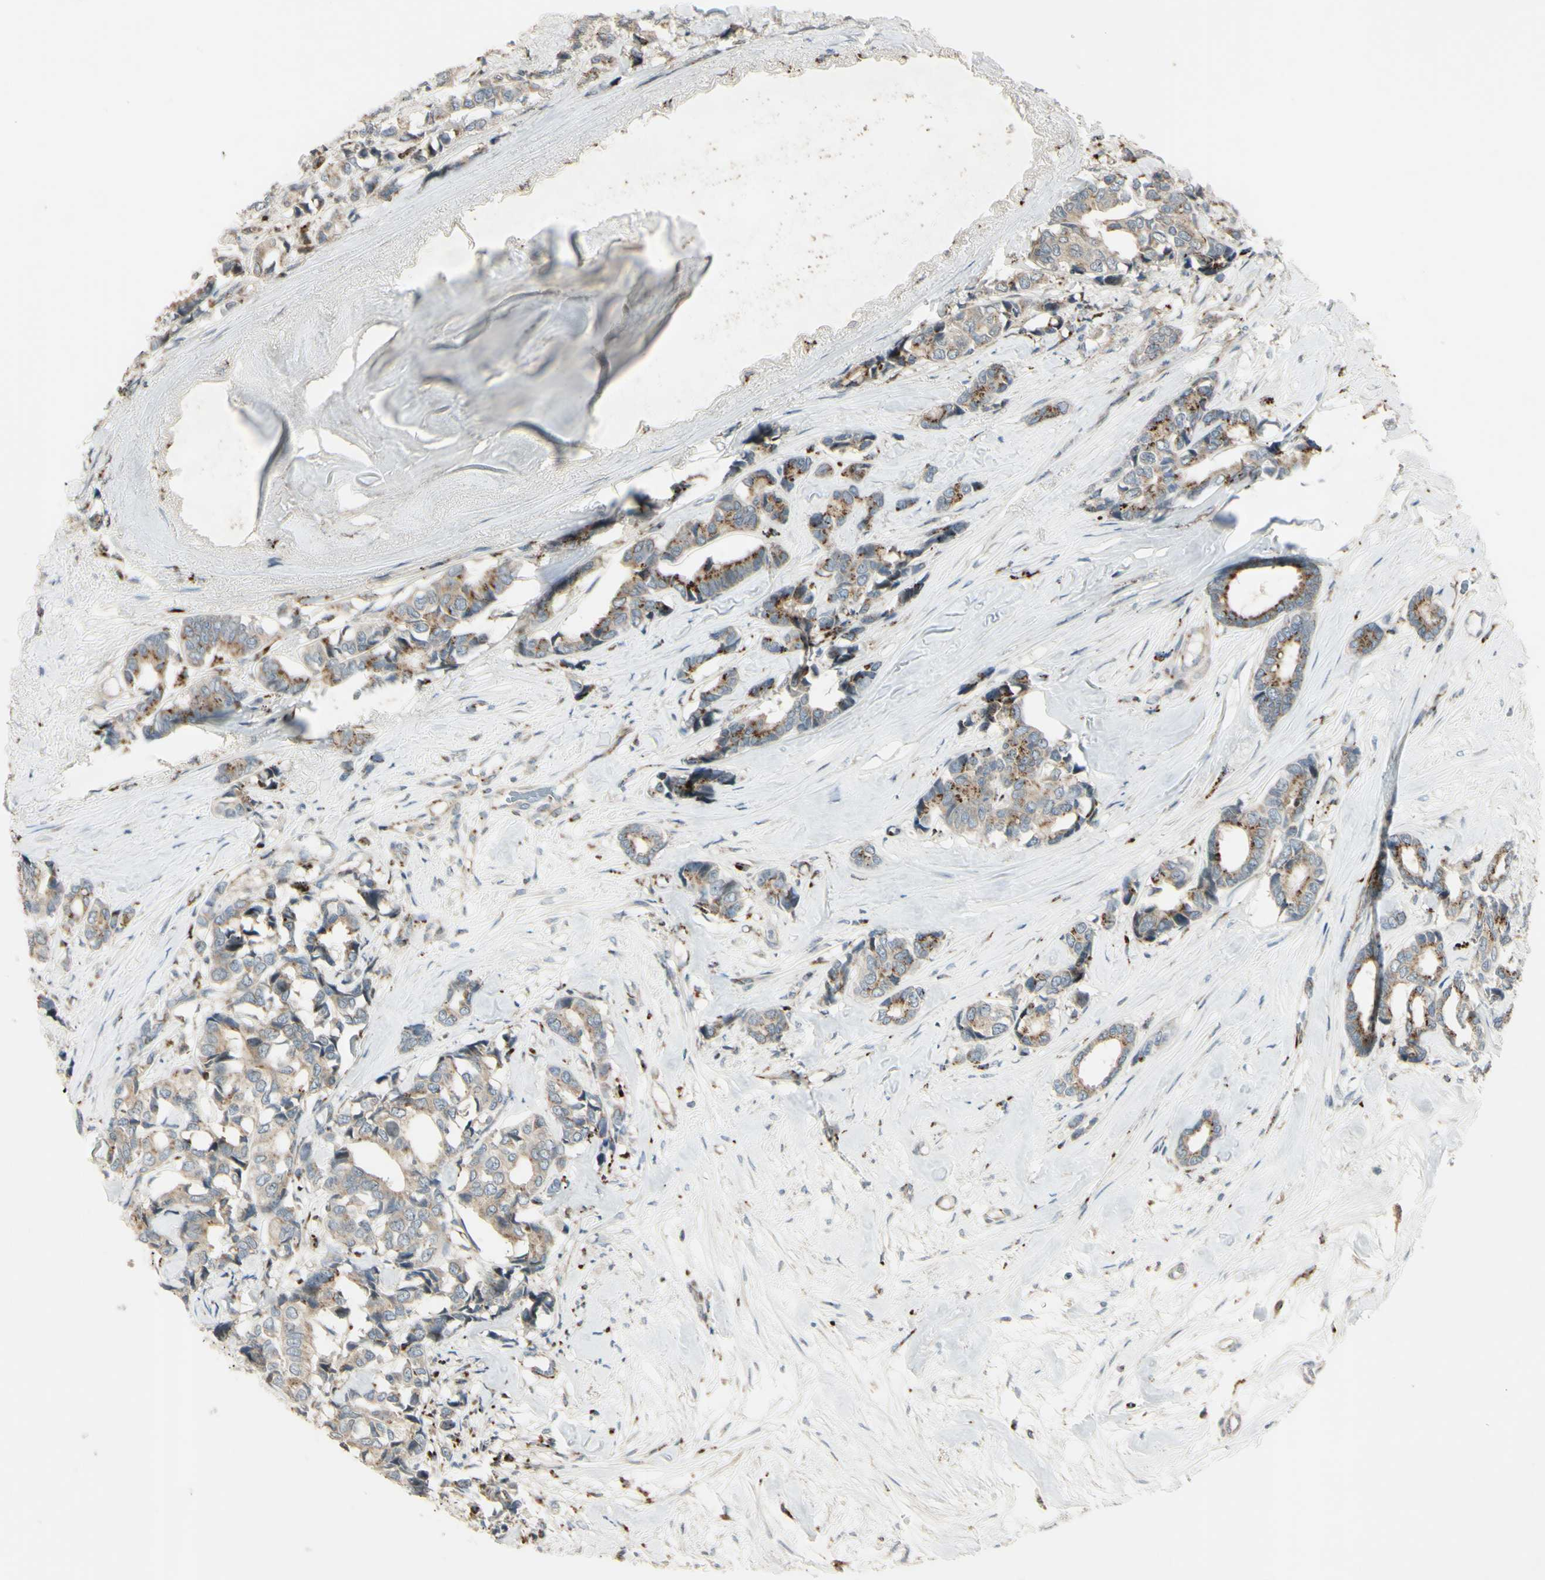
{"staining": {"intensity": "moderate", "quantity": "<25%", "location": "cytoplasmic/membranous"}, "tissue": "breast cancer", "cell_type": "Tumor cells", "image_type": "cancer", "snomed": [{"axis": "morphology", "description": "Duct carcinoma"}, {"axis": "topography", "description": "Breast"}], "caption": "High-magnification brightfield microscopy of breast intraductal carcinoma stained with DAB (3,3'-diaminobenzidine) (brown) and counterstained with hematoxylin (blue). tumor cells exhibit moderate cytoplasmic/membranous expression is present in about<25% of cells.", "gene": "NDFIP1", "patient": {"sex": "female", "age": 87}}